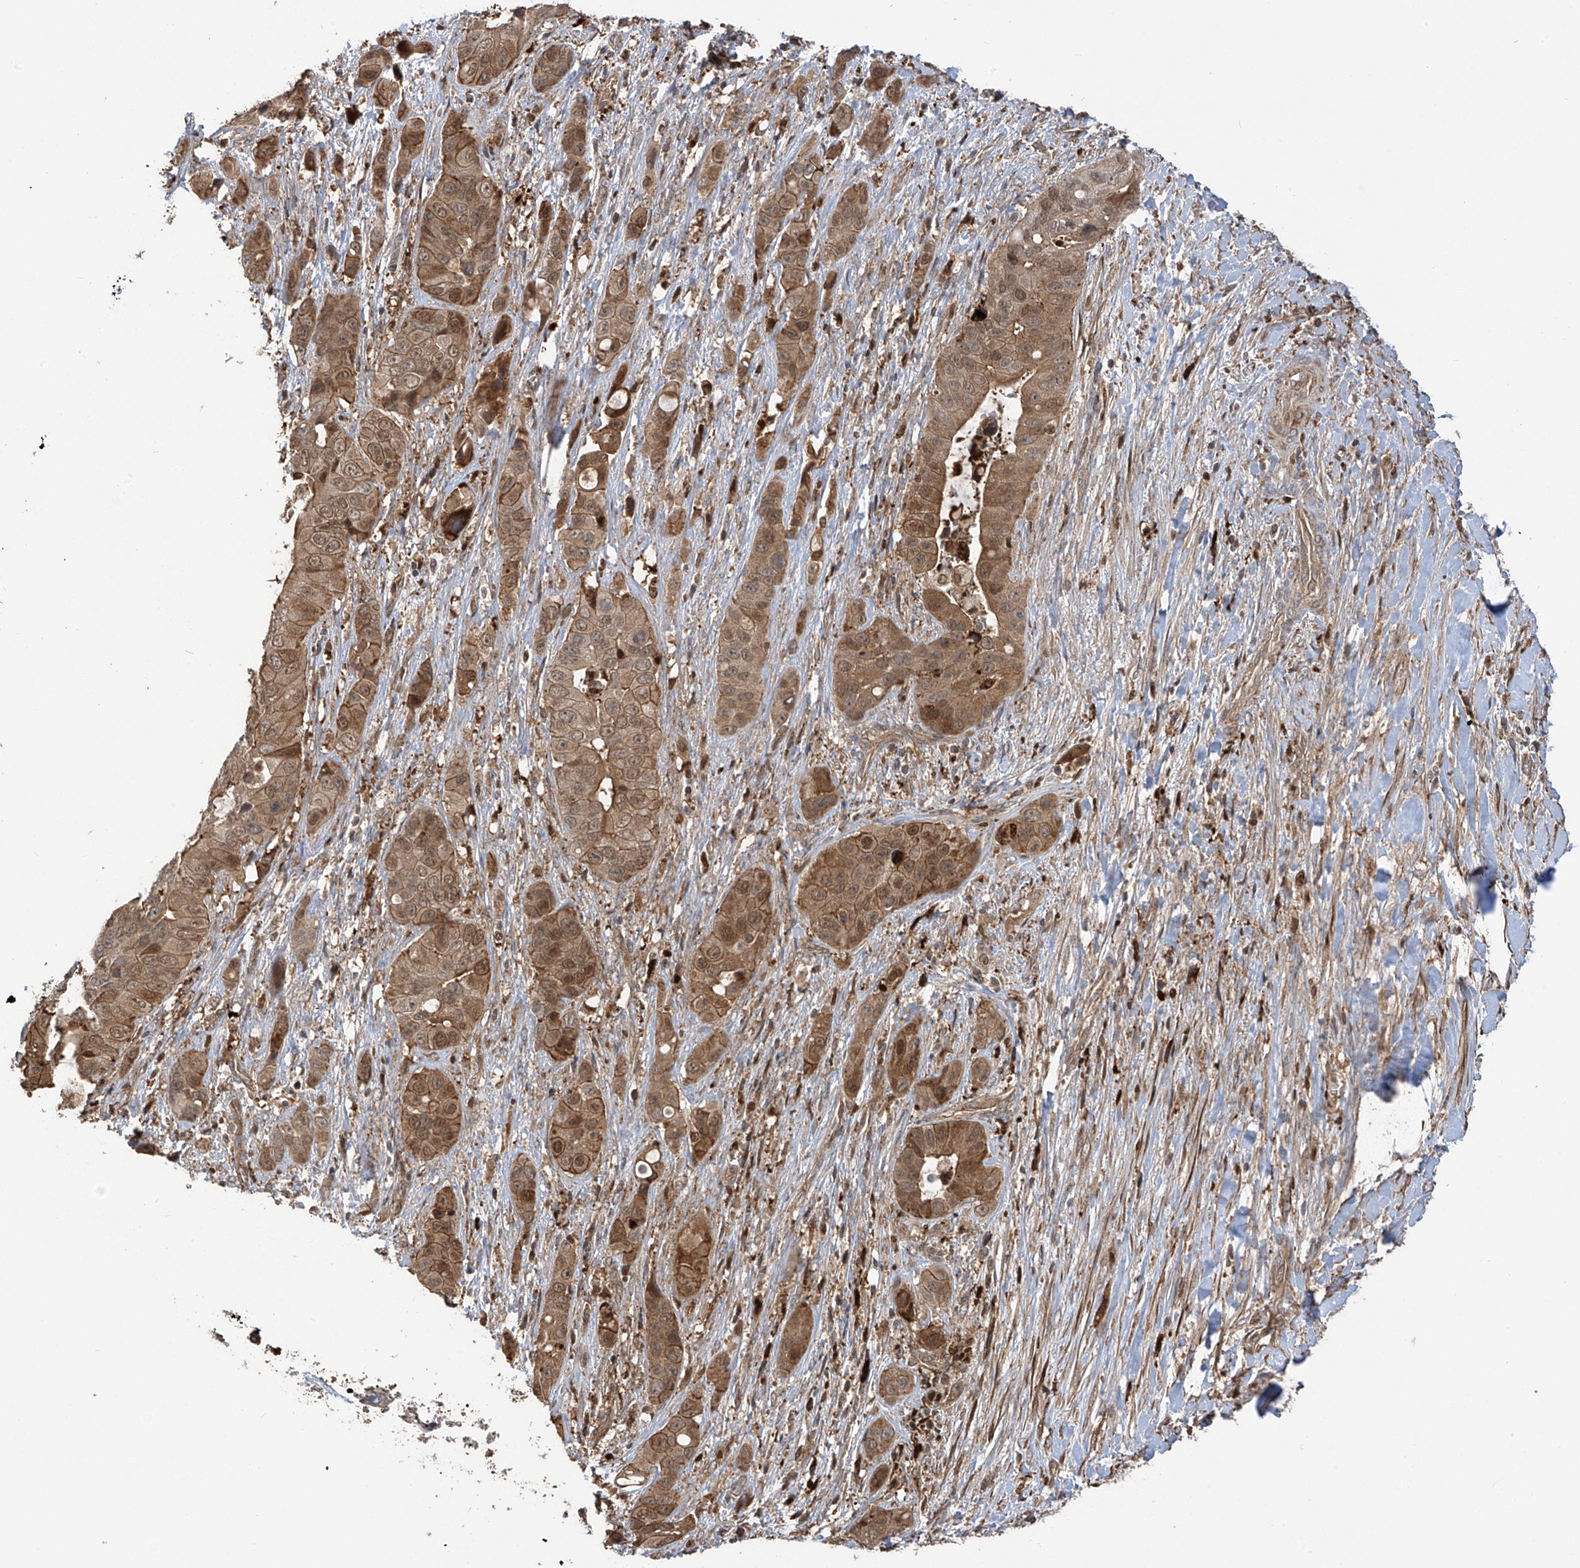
{"staining": {"intensity": "moderate", "quantity": ">75%", "location": "cytoplasmic/membranous,nuclear"}, "tissue": "liver cancer", "cell_type": "Tumor cells", "image_type": "cancer", "snomed": [{"axis": "morphology", "description": "Cholangiocarcinoma"}, {"axis": "topography", "description": "Liver"}], "caption": "A photomicrograph of human liver cancer stained for a protein shows moderate cytoplasmic/membranous and nuclear brown staining in tumor cells.", "gene": "ATAD2B", "patient": {"sex": "female", "age": 52}}